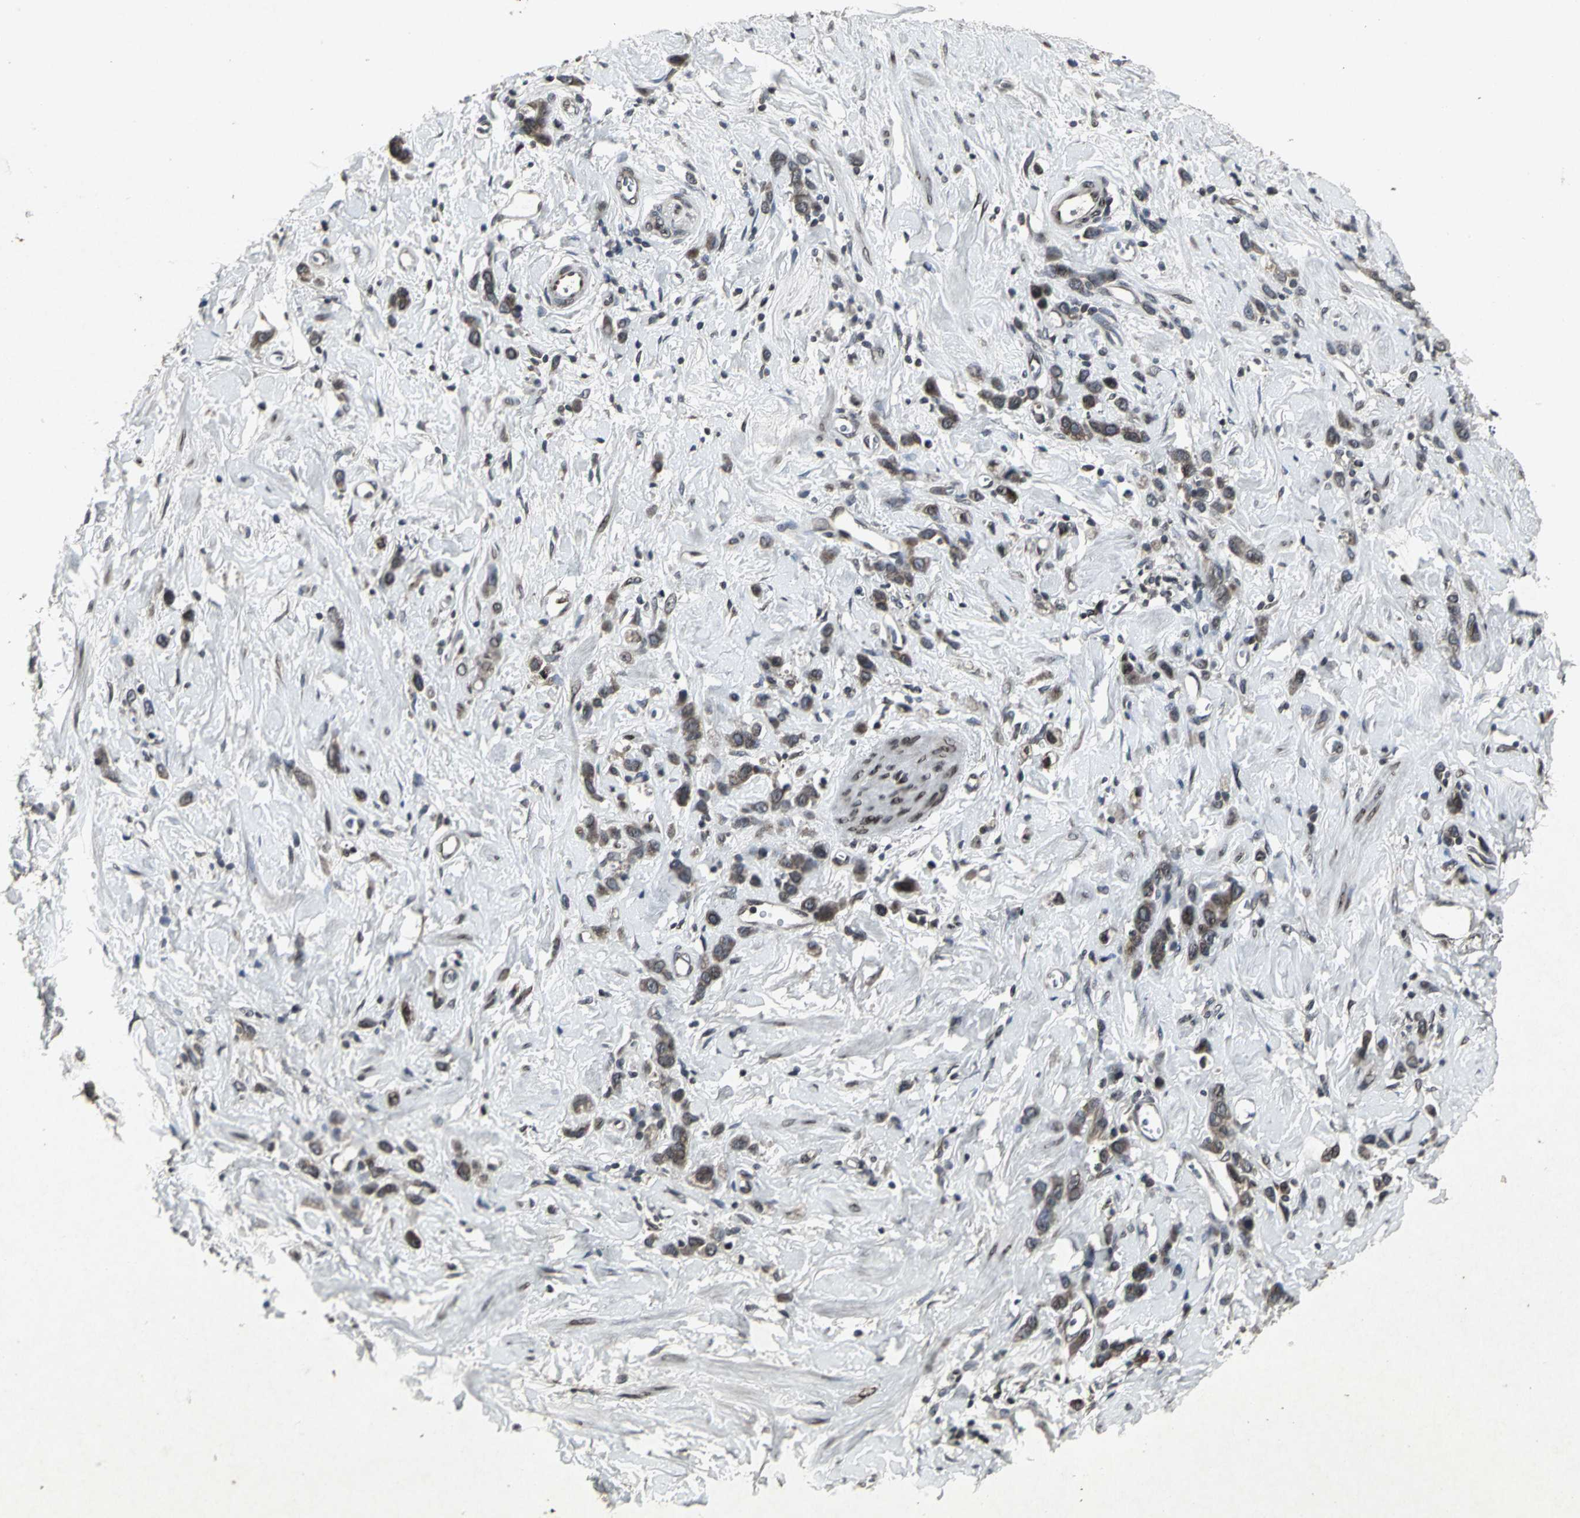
{"staining": {"intensity": "moderate", "quantity": ">75%", "location": "cytoplasmic/membranous,nuclear"}, "tissue": "stomach cancer", "cell_type": "Tumor cells", "image_type": "cancer", "snomed": [{"axis": "morphology", "description": "Normal tissue, NOS"}, {"axis": "morphology", "description": "Adenocarcinoma, NOS"}, {"axis": "topography", "description": "Stomach"}], "caption": "Brown immunohistochemical staining in adenocarcinoma (stomach) displays moderate cytoplasmic/membranous and nuclear expression in approximately >75% of tumor cells.", "gene": "SH2B3", "patient": {"sex": "male", "age": 82}}